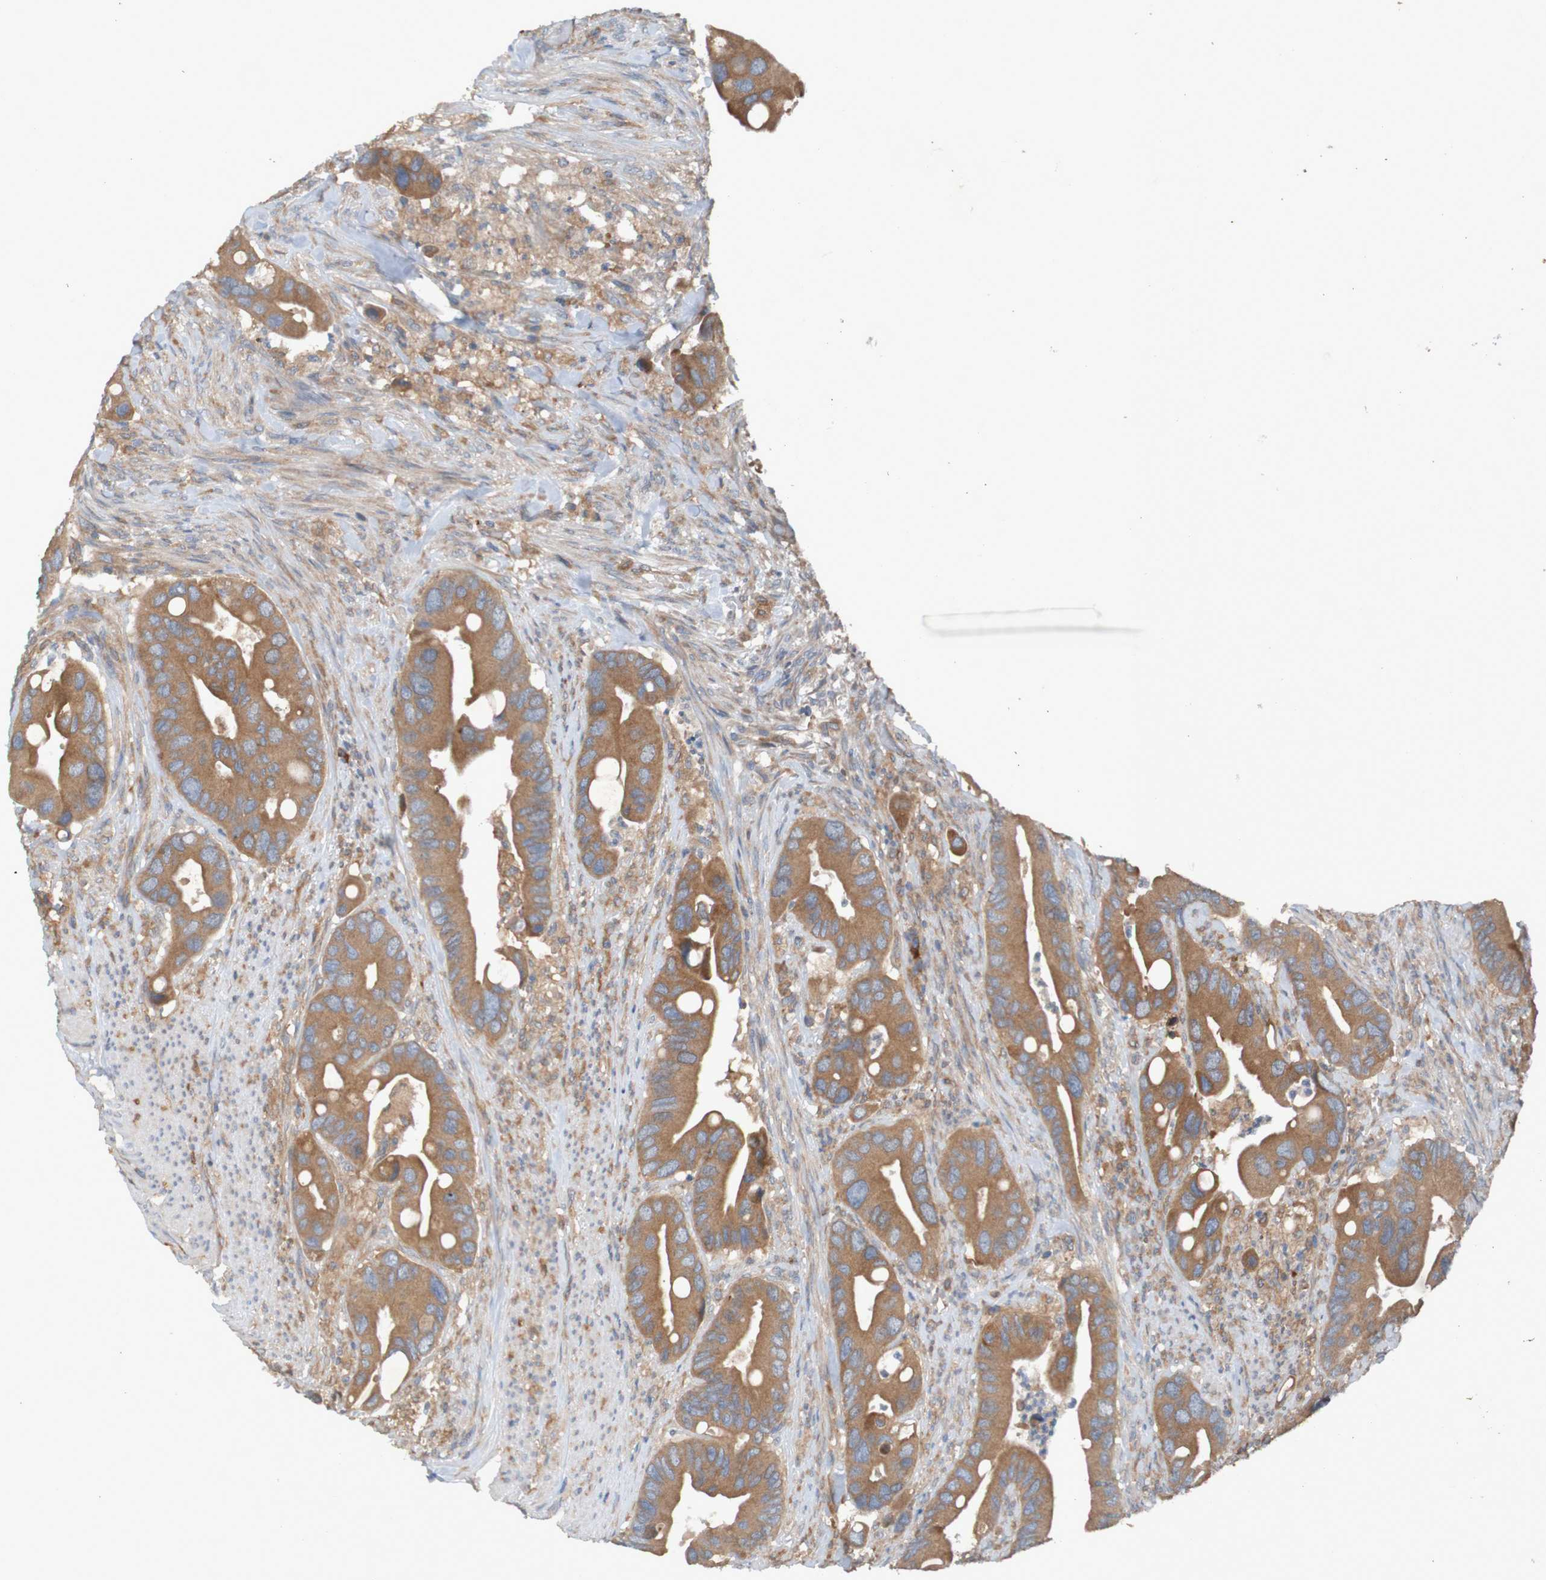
{"staining": {"intensity": "moderate", "quantity": ">75%", "location": "cytoplasmic/membranous"}, "tissue": "colorectal cancer", "cell_type": "Tumor cells", "image_type": "cancer", "snomed": [{"axis": "morphology", "description": "Adenocarcinoma, NOS"}, {"axis": "topography", "description": "Rectum"}], "caption": "Immunohistochemical staining of human colorectal cancer (adenocarcinoma) displays moderate cytoplasmic/membranous protein positivity in about >75% of tumor cells.", "gene": "DNAJC4", "patient": {"sex": "female", "age": 57}}